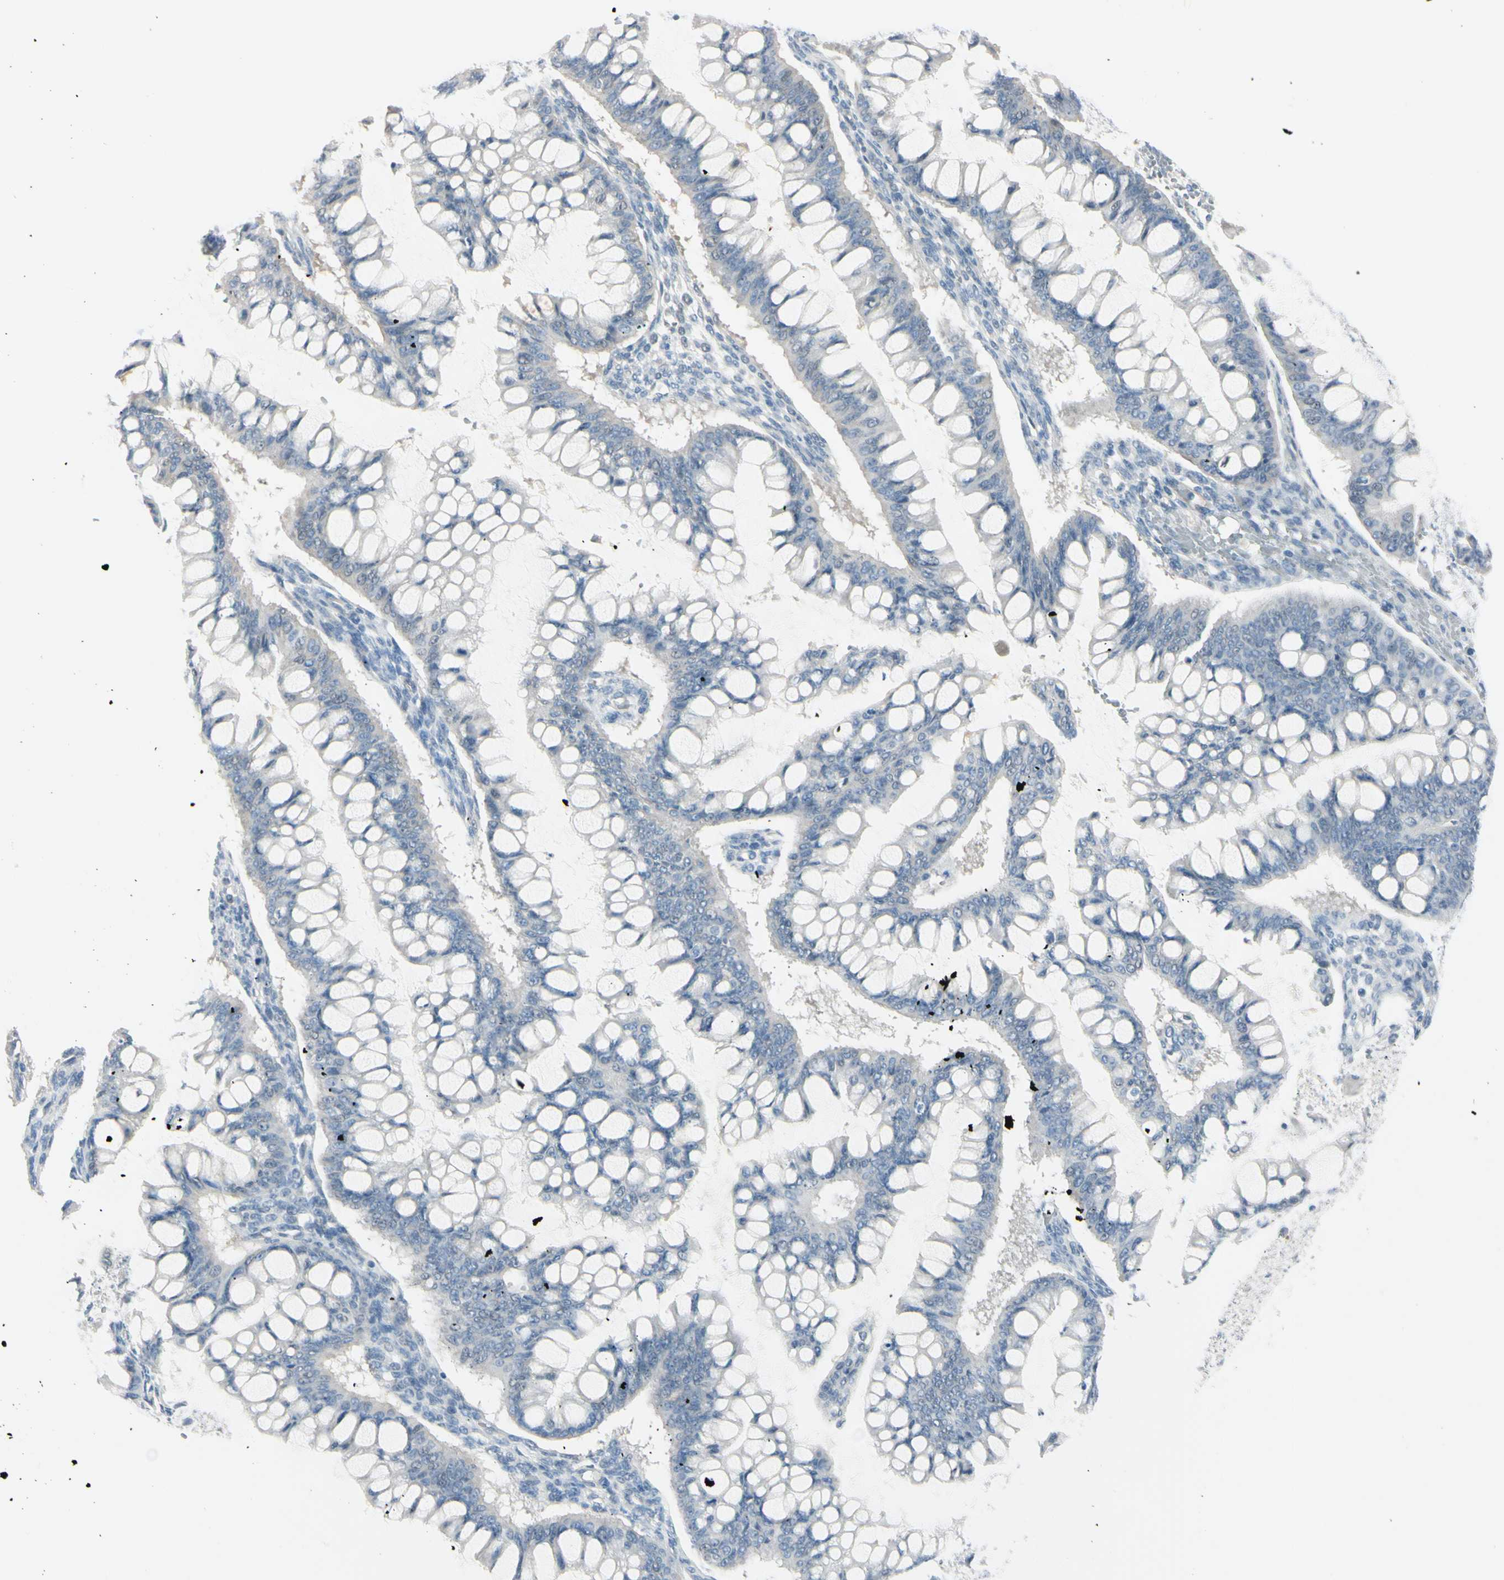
{"staining": {"intensity": "weak", "quantity": "<25%", "location": "cytoplasmic/membranous"}, "tissue": "ovarian cancer", "cell_type": "Tumor cells", "image_type": "cancer", "snomed": [{"axis": "morphology", "description": "Cystadenocarcinoma, mucinous, NOS"}, {"axis": "topography", "description": "Ovary"}], "caption": "An image of human mucinous cystadenocarcinoma (ovarian) is negative for staining in tumor cells.", "gene": "ASB9", "patient": {"sex": "female", "age": 73}}